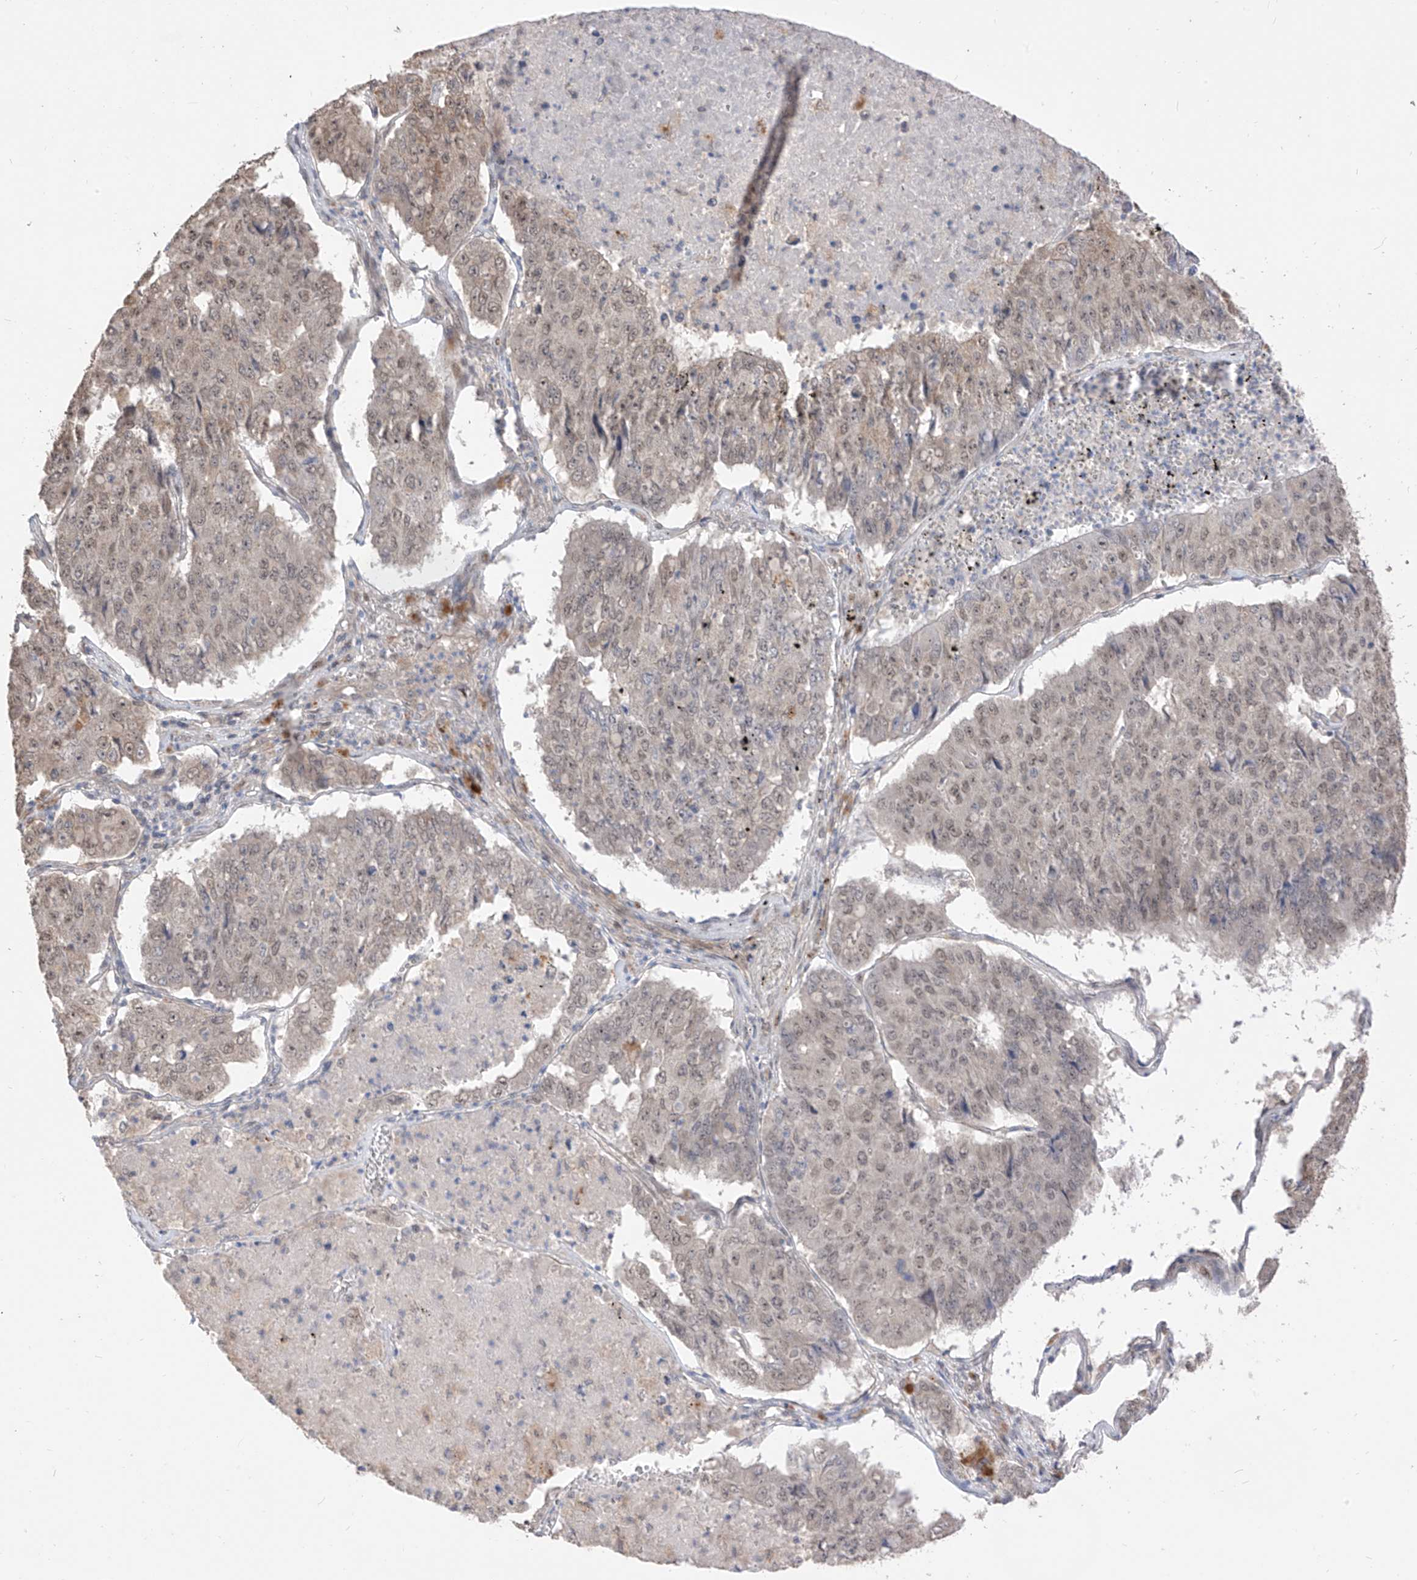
{"staining": {"intensity": "weak", "quantity": "<25%", "location": "nuclear"}, "tissue": "pancreatic cancer", "cell_type": "Tumor cells", "image_type": "cancer", "snomed": [{"axis": "morphology", "description": "Adenocarcinoma, NOS"}, {"axis": "topography", "description": "Pancreas"}], "caption": "This is an IHC image of pancreatic cancer (adenocarcinoma). There is no positivity in tumor cells.", "gene": "LATS1", "patient": {"sex": "male", "age": 50}}